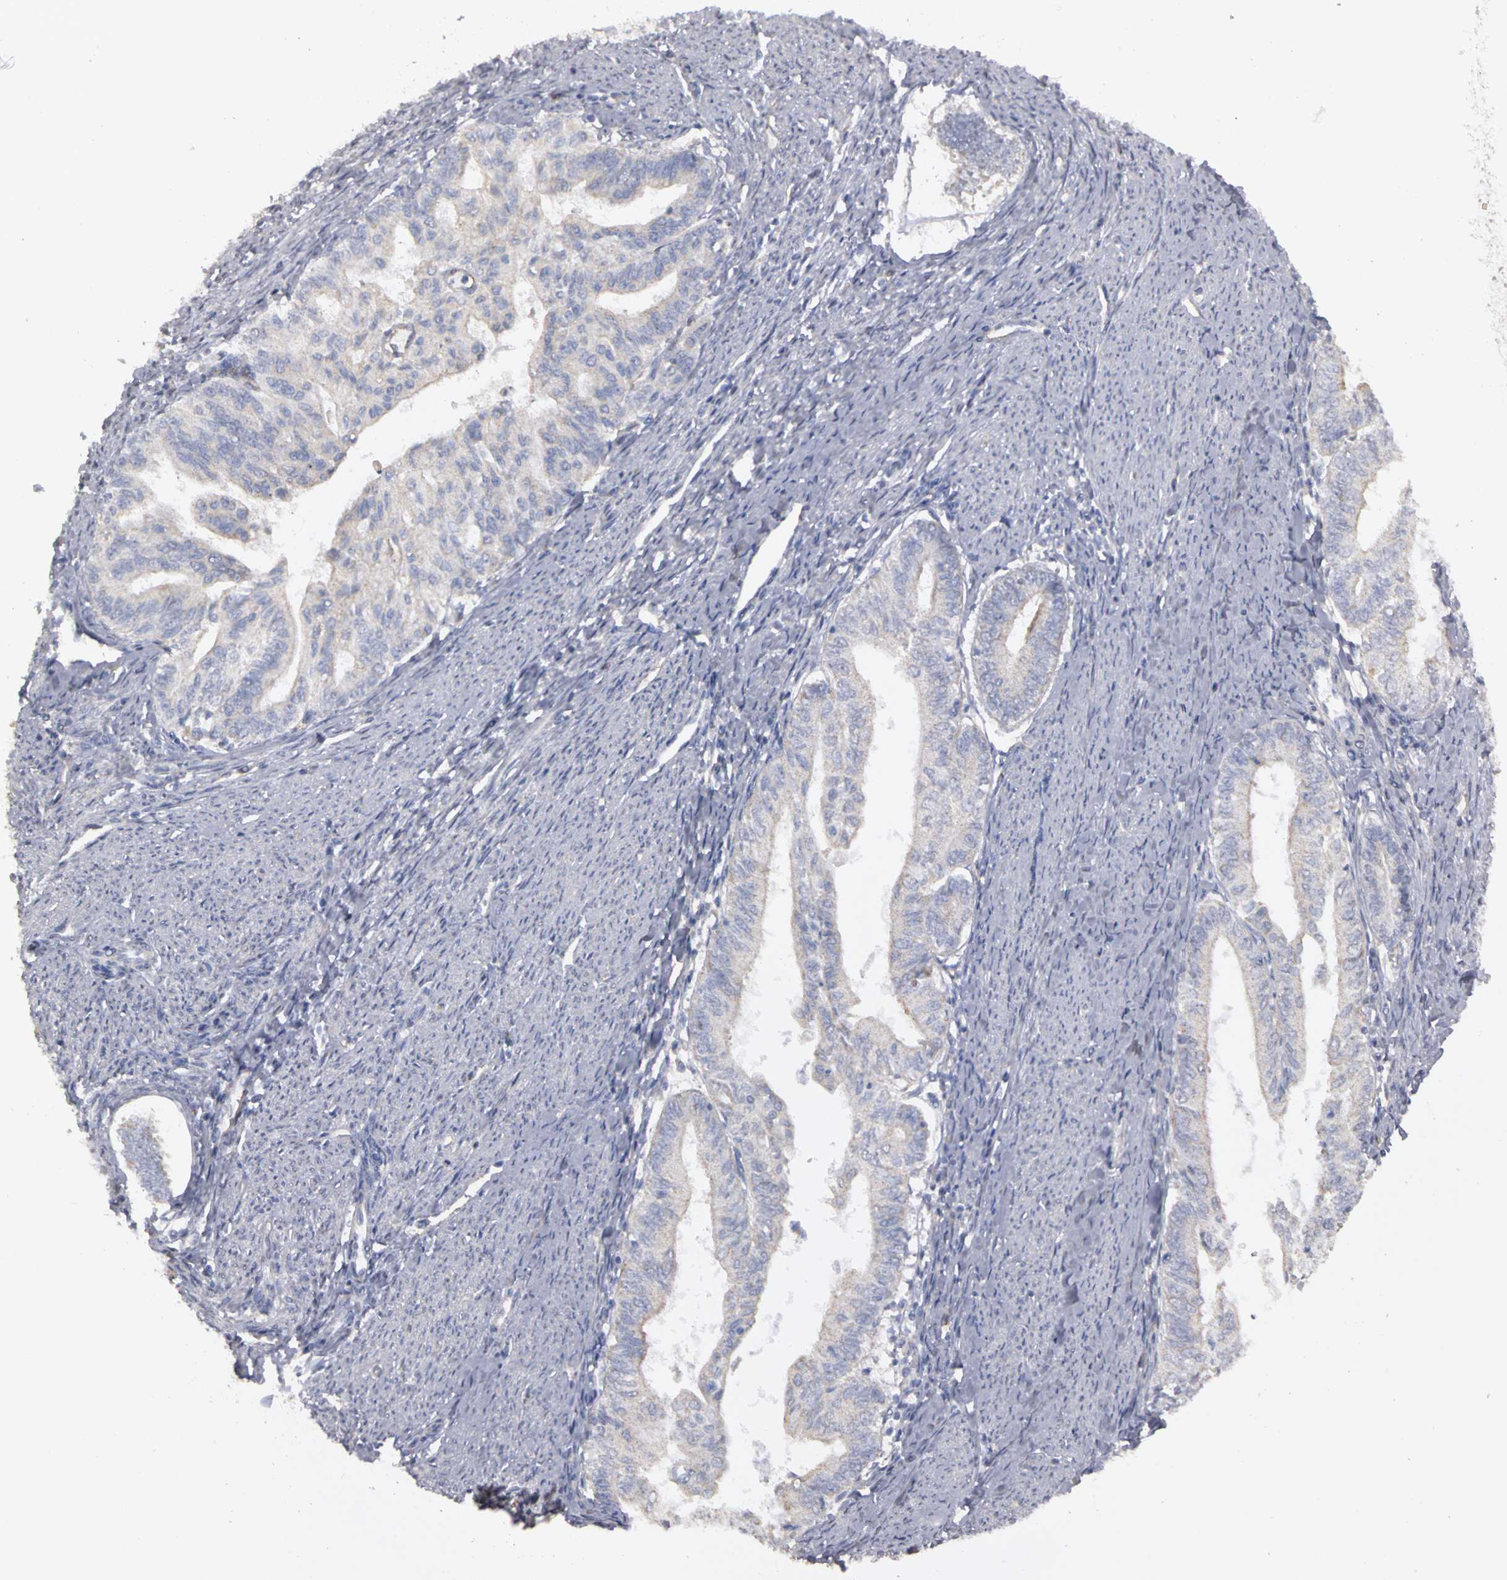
{"staining": {"intensity": "weak", "quantity": "<25%", "location": "cytoplasmic/membranous"}, "tissue": "endometrial cancer", "cell_type": "Tumor cells", "image_type": "cancer", "snomed": [{"axis": "morphology", "description": "Adenocarcinoma, NOS"}, {"axis": "topography", "description": "Endometrium"}], "caption": "This is a image of IHC staining of adenocarcinoma (endometrial), which shows no expression in tumor cells.", "gene": "PLEKHA1", "patient": {"sex": "female", "age": 66}}